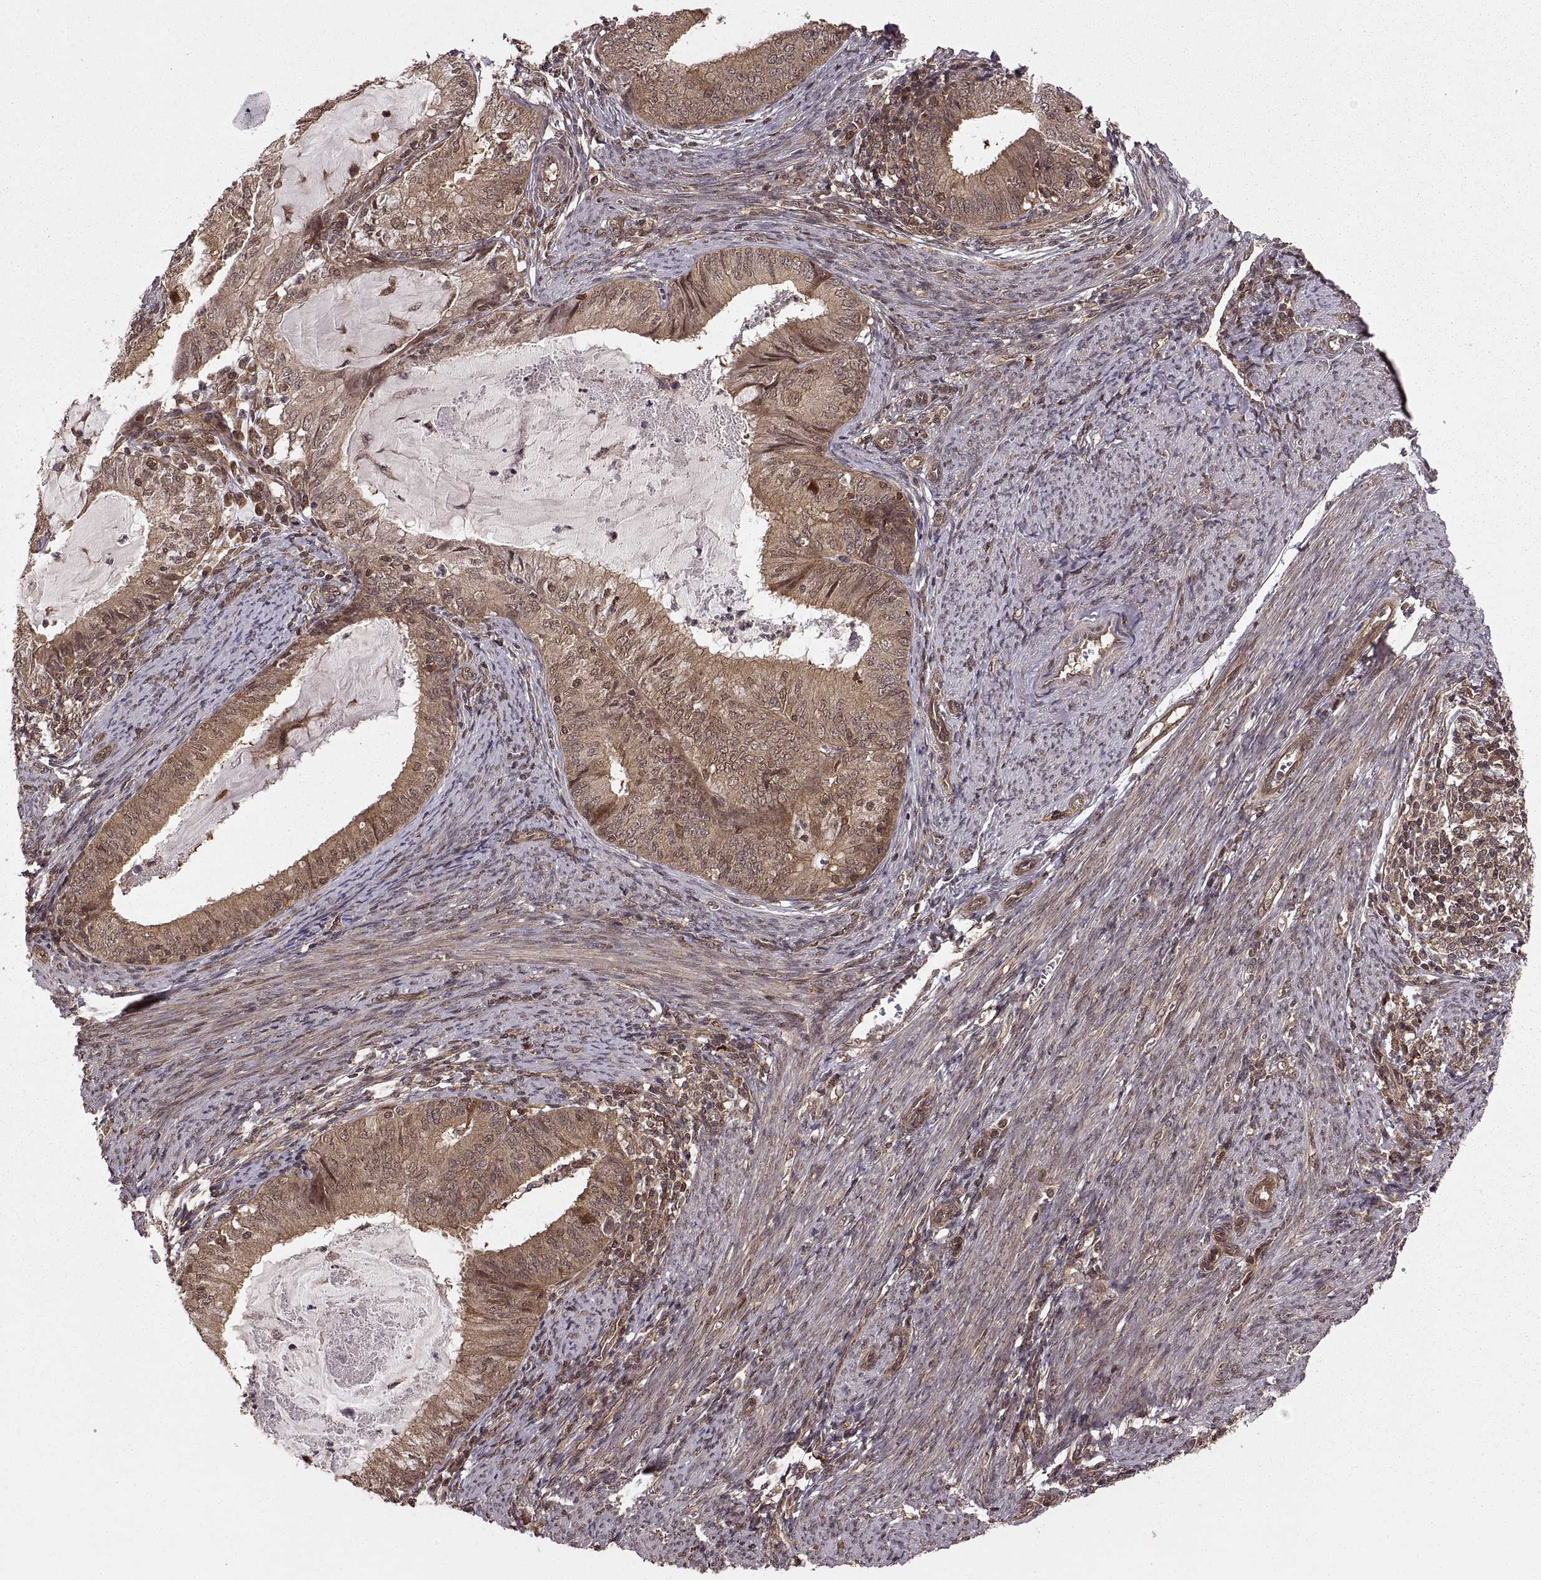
{"staining": {"intensity": "moderate", "quantity": ">75%", "location": "cytoplasmic/membranous"}, "tissue": "endometrial cancer", "cell_type": "Tumor cells", "image_type": "cancer", "snomed": [{"axis": "morphology", "description": "Adenocarcinoma, NOS"}, {"axis": "topography", "description": "Endometrium"}], "caption": "Moderate cytoplasmic/membranous protein staining is identified in about >75% of tumor cells in endometrial cancer (adenocarcinoma).", "gene": "DEDD", "patient": {"sex": "female", "age": 57}}